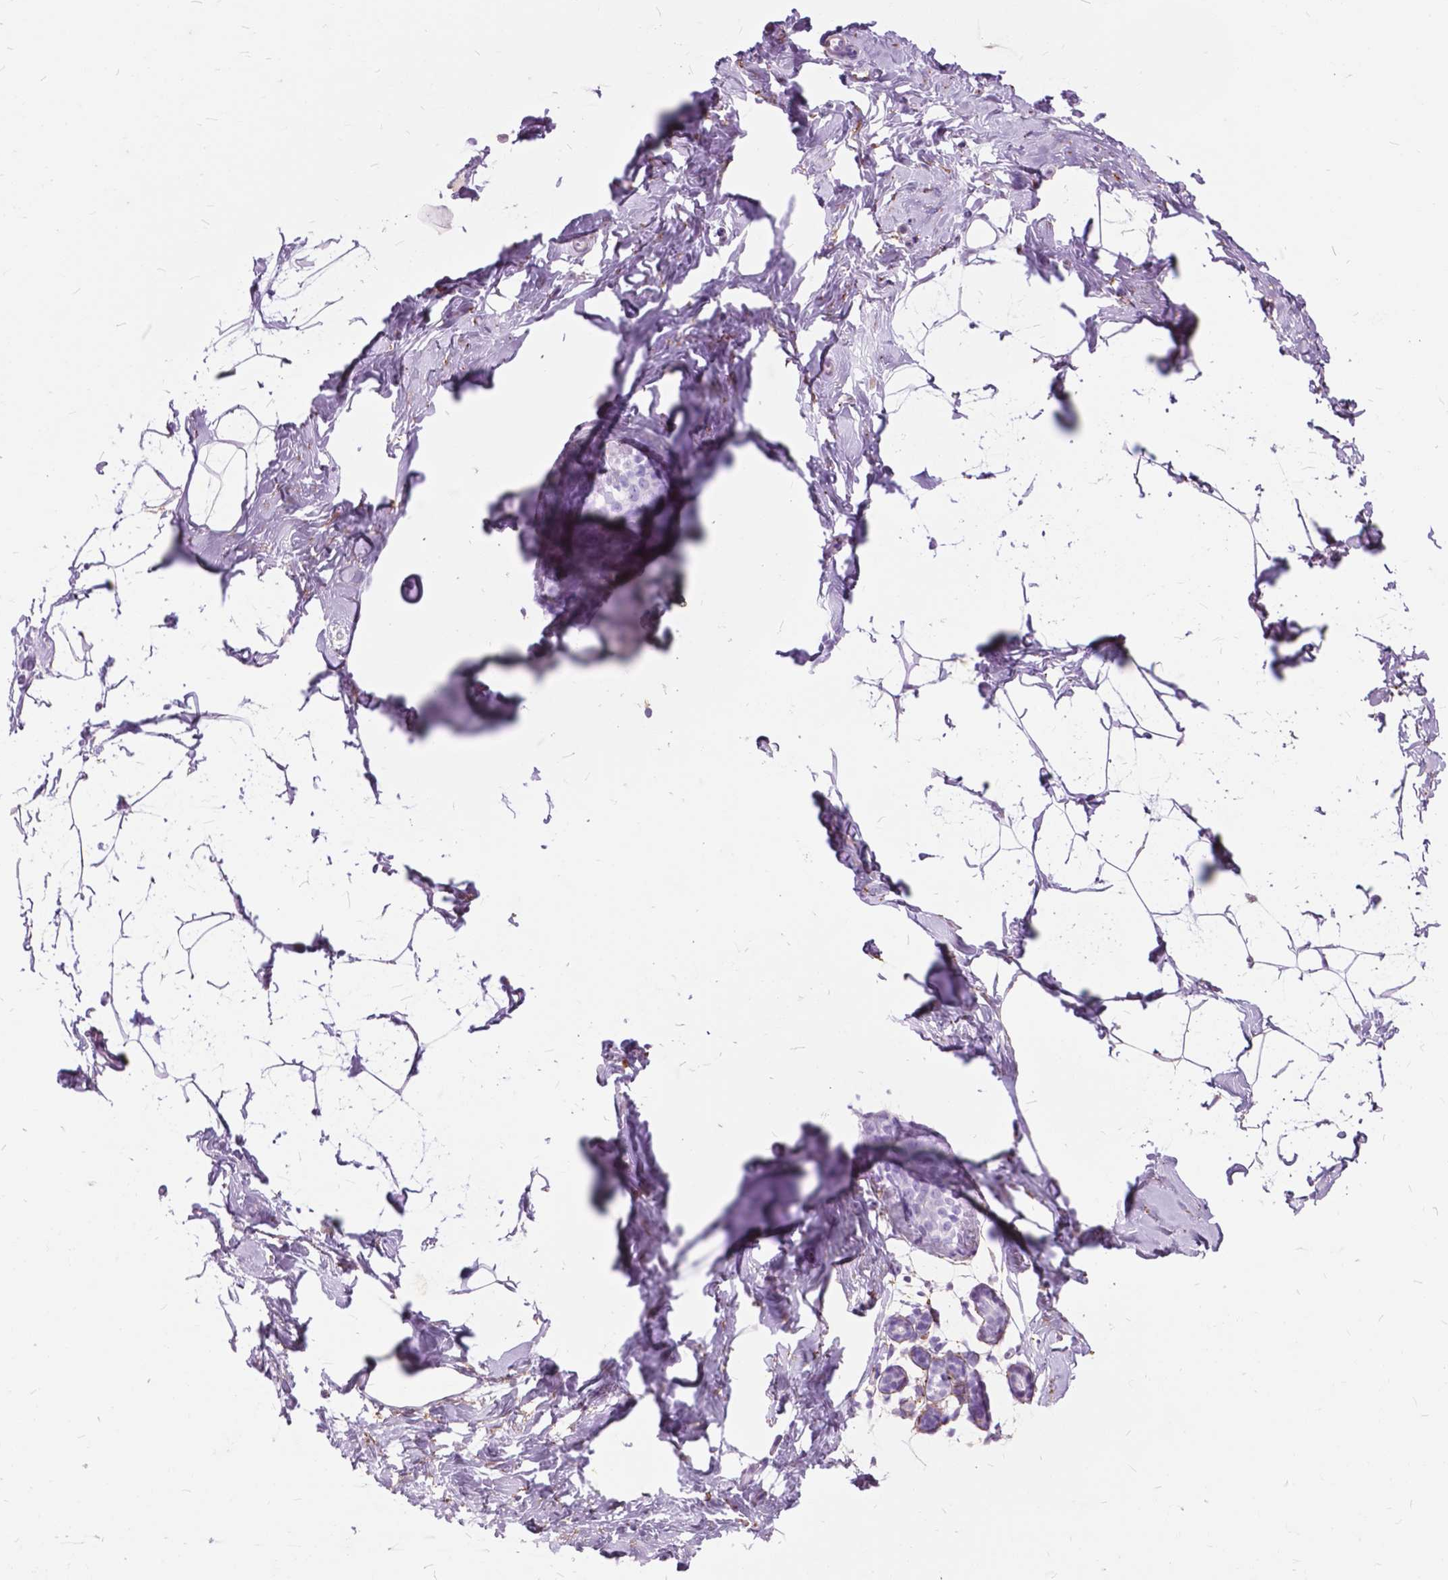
{"staining": {"intensity": "negative", "quantity": "none", "location": "none"}, "tissue": "breast", "cell_type": "Adipocytes", "image_type": "normal", "snomed": [{"axis": "morphology", "description": "Normal tissue, NOS"}, {"axis": "topography", "description": "Breast"}], "caption": "There is no significant expression in adipocytes of breast. Brightfield microscopy of immunohistochemistry (IHC) stained with DAB (brown) and hematoxylin (blue), captured at high magnification.", "gene": "GDF9", "patient": {"sex": "female", "age": 32}}